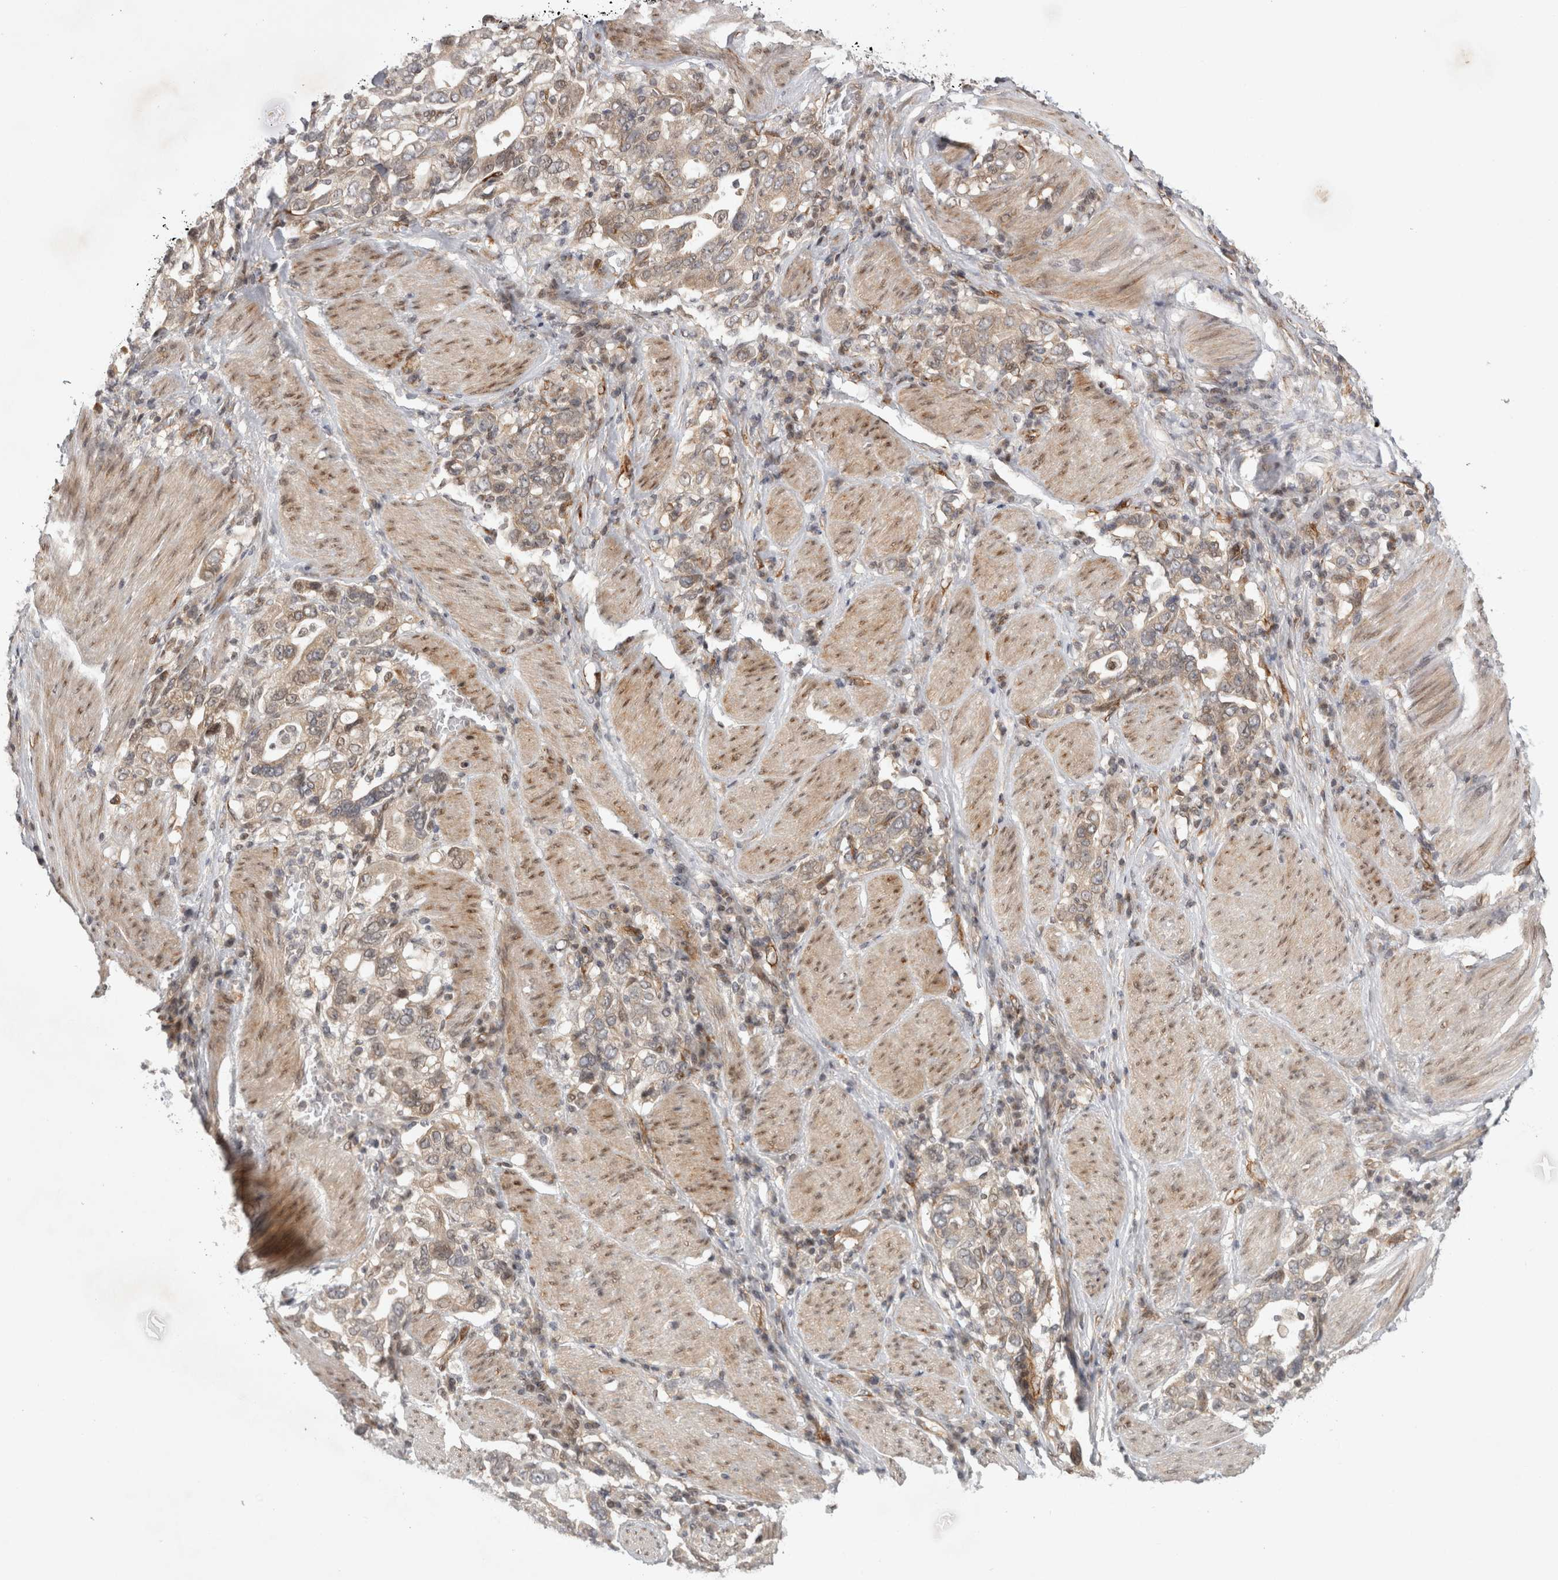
{"staining": {"intensity": "weak", "quantity": ">75%", "location": "cytoplasmic/membranous"}, "tissue": "stomach cancer", "cell_type": "Tumor cells", "image_type": "cancer", "snomed": [{"axis": "morphology", "description": "Adenocarcinoma, NOS"}, {"axis": "topography", "description": "Stomach, upper"}], "caption": "A brown stain highlights weak cytoplasmic/membranous expression of a protein in adenocarcinoma (stomach) tumor cells.", "gene": "ZNF318", "patient": {"sex": "male", "age": 62}}